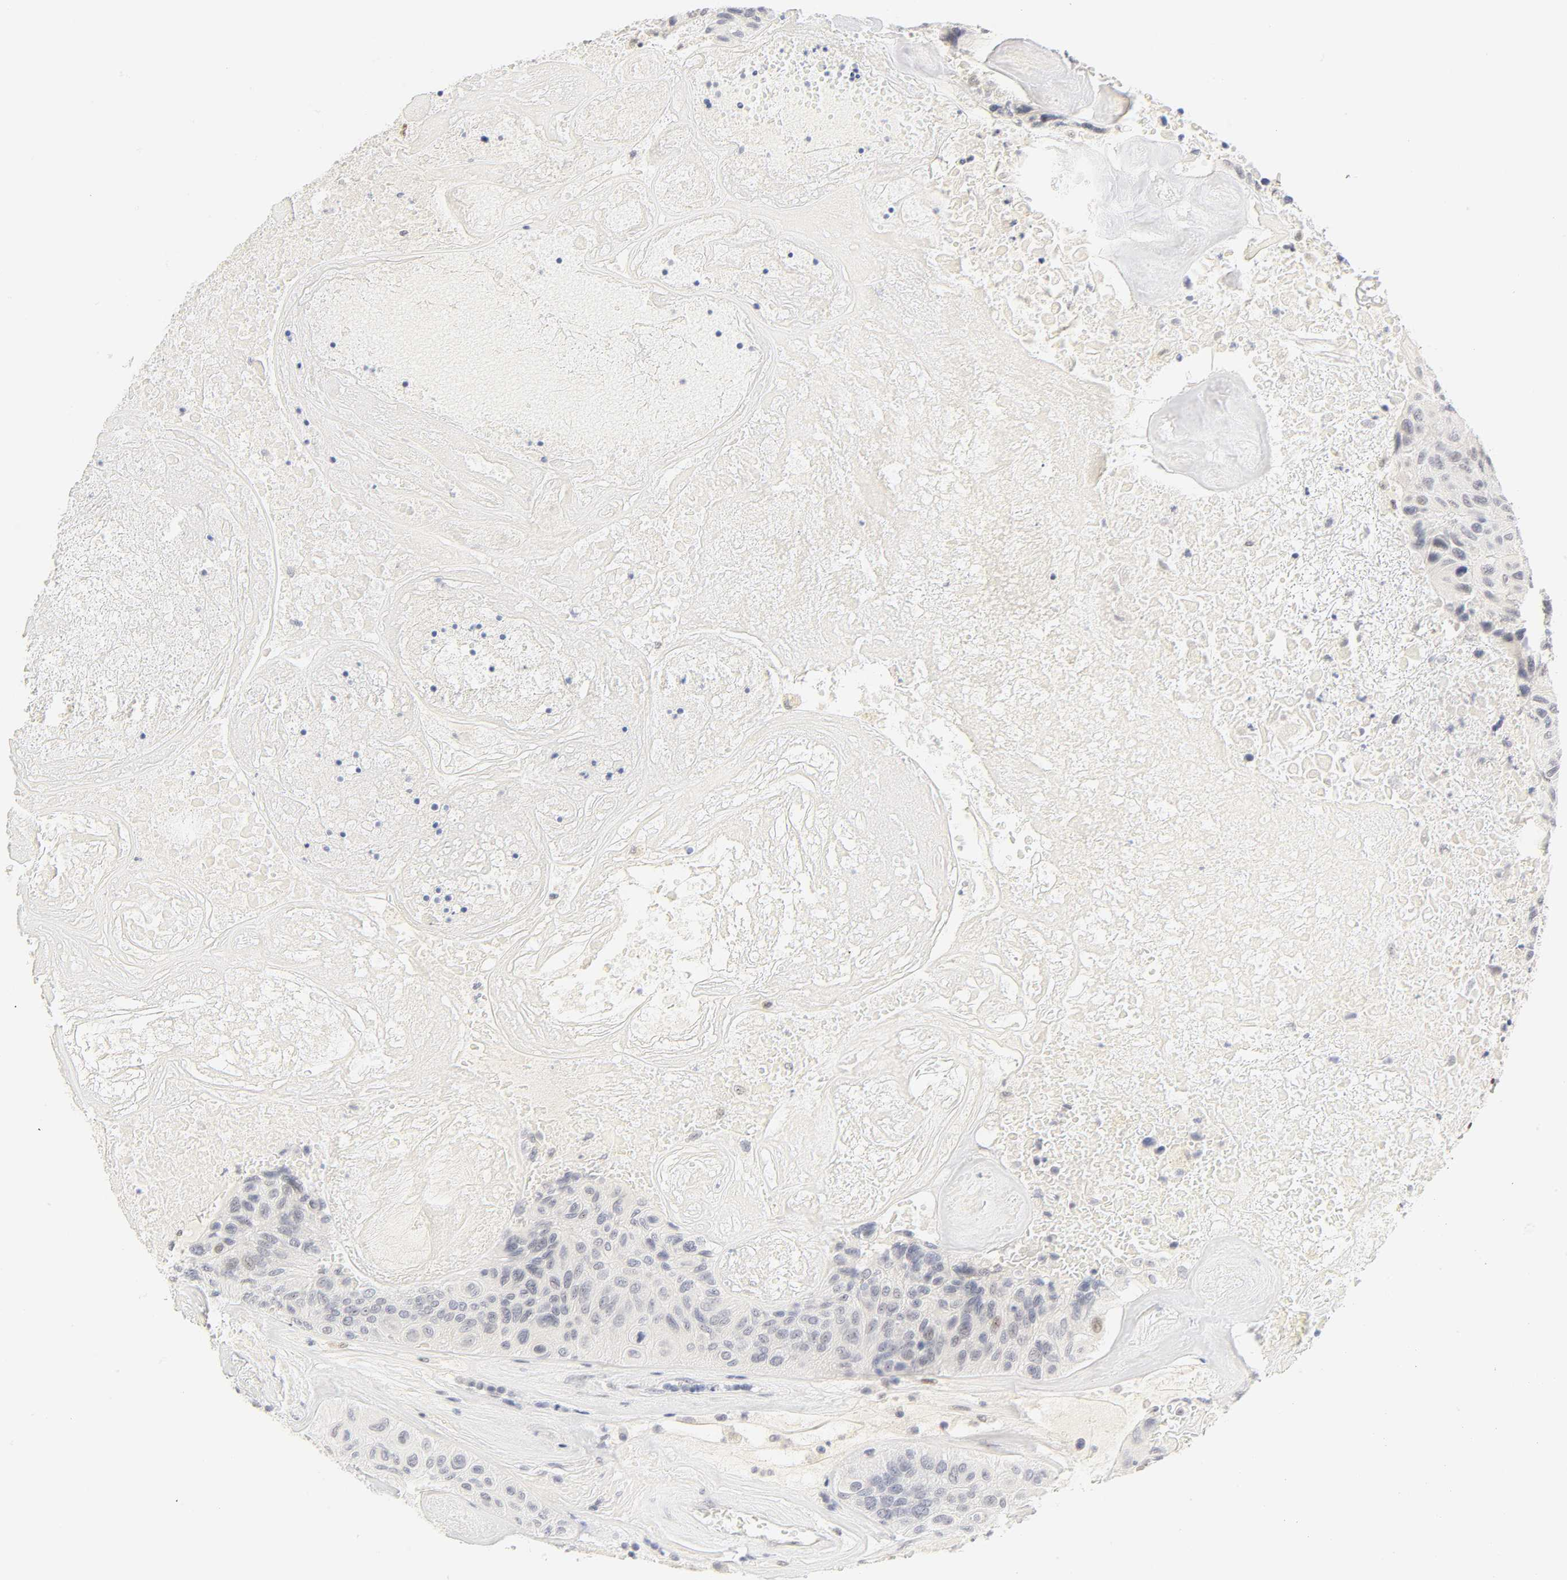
{"staining": {"intensity": "negative", "quantity": "none", "location": "none"}, "tissue": "urothelial cancer", "cell_type": "Tumor cells", "image_type": "cancer", "snomed": [{"axis": "morphology", "description": "Urothelial carcinoma, High grade"}, {"axis": "topography", "description": "Urinary bladder"}], "caption": "A photomicrograph of urothelial cancer stained for a protein demonstrates no brown staining in tumor cells.", "gene": "MNAT1", "patient": {"sex": "male", "age": 66}}